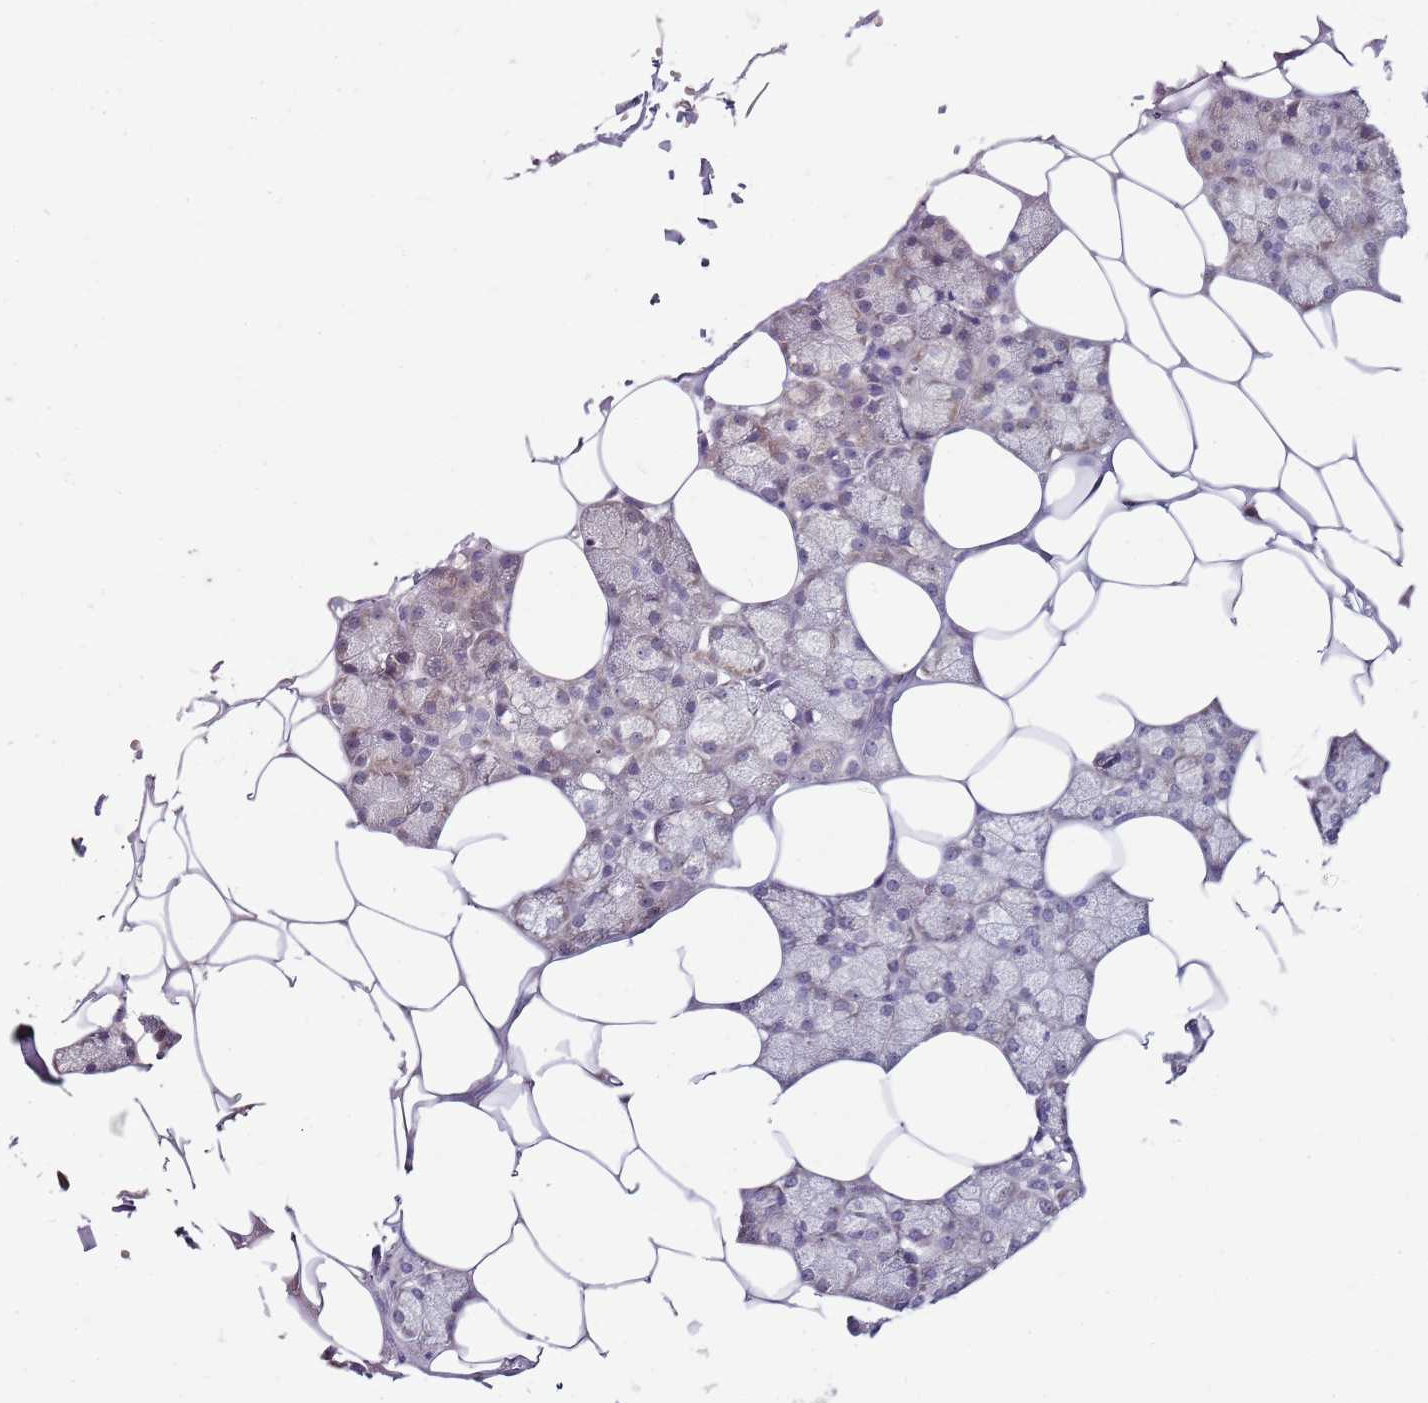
{"staining": {"intensity": "moderate", "quantity": "<25%", "location": "cytoplasmic/membranous"}, "tissue": "salivary gland", "cell_type": "Glandular cells", "image_type": "normal", "snomed": [{"axis": "morphology", "description": "Normal tissue, NOS"}, {"axis": "topography", "description": "Salivary gland"}], "caption": "Benign salivary gland shows moderate cytoplasmic/membranous expression in approximately <25% of glandular cells.", "gene": "FBXL22", "patient": {"sex": "male", "age": 62}}